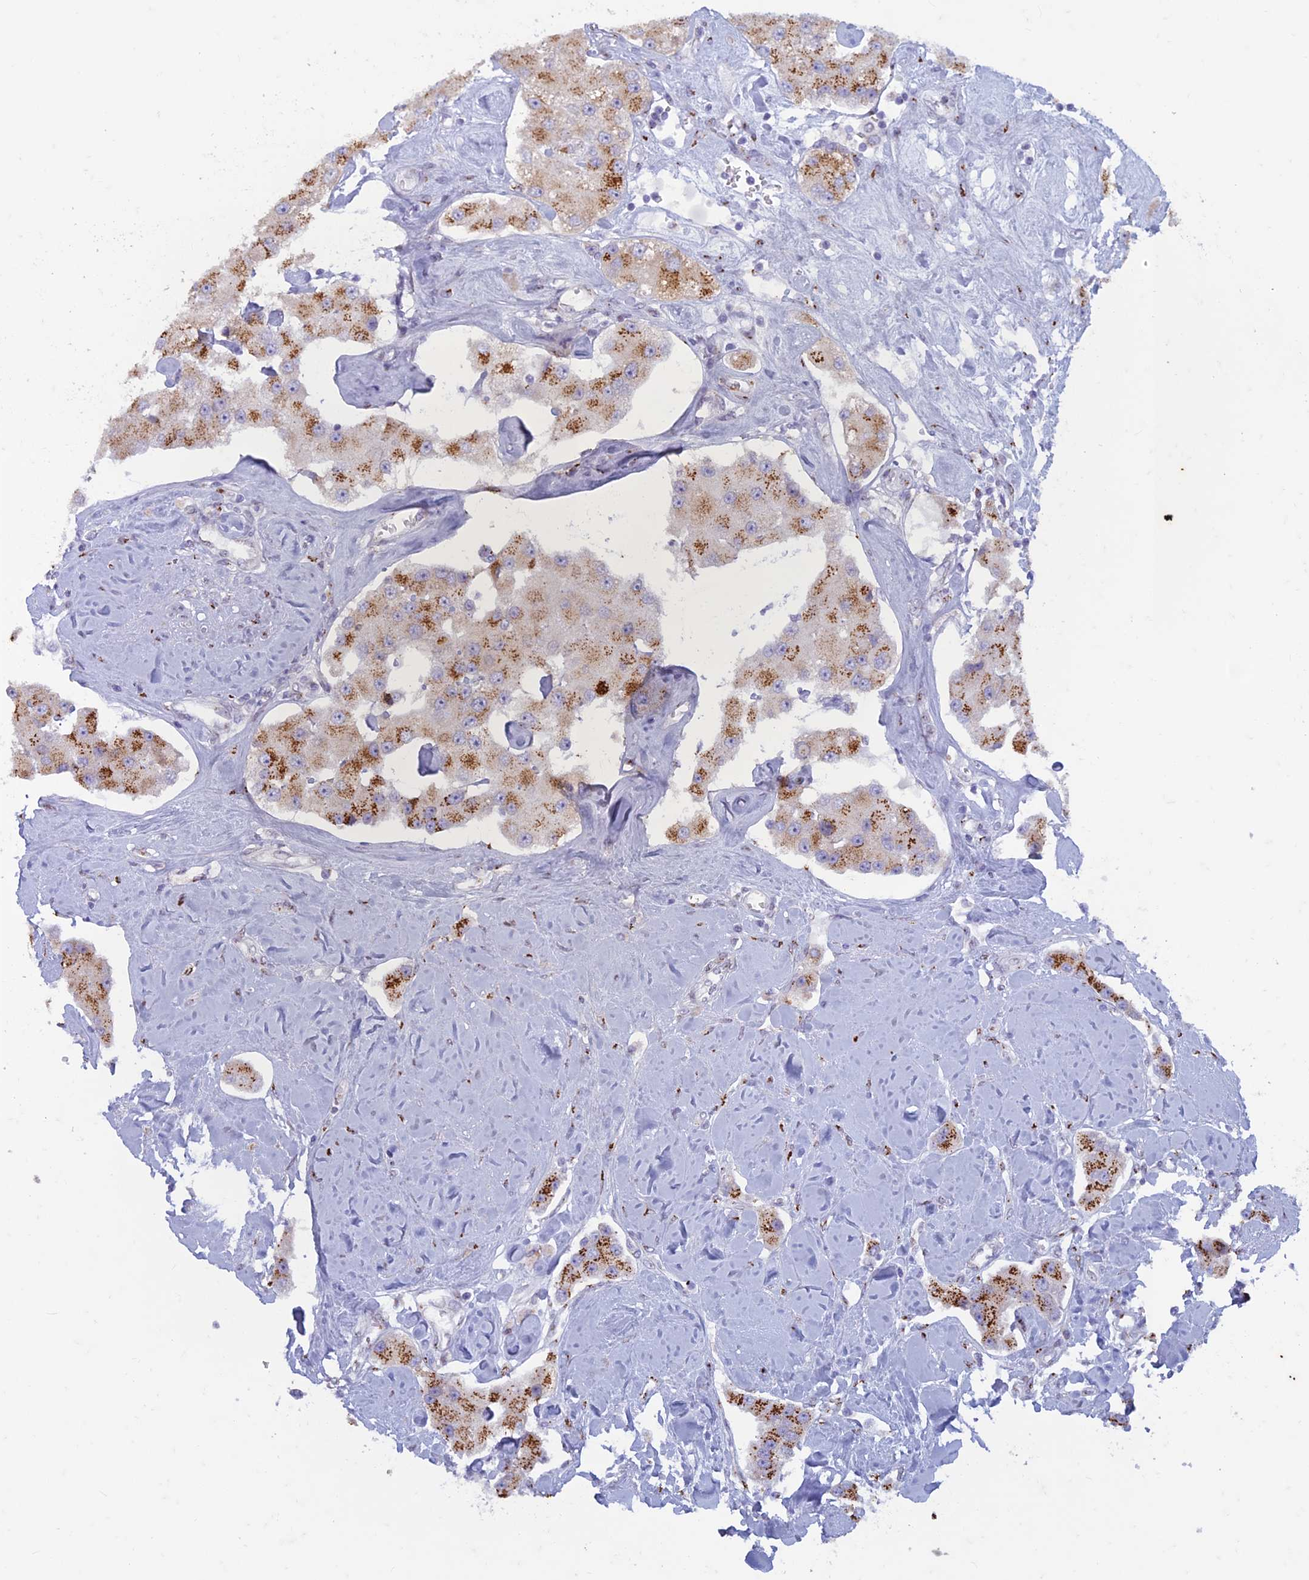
{"staining": {"intensity": "moderate", "quantity": ">75%", "location": "cytoplasmic/membranous"}, "tissue": "carcinoid", "cell_type": "Tumor cells", "image_type": "cancer", "snomed": [{"axis": "morphology", "description": "Carcinoid, malignant, NOS"}, {"axis": "topography", "description": "Pancreas"}], "caption": "Moderate cytoplasmic/membranous staining is identified in approximately >75% of tumor cells in carcinoid. The staining is performed using DAB (3,3'-diaminobenzidine) brown chromogen to label protein expression. The nuclei are counter-stained blue using hematoxylin.", "gene": "FAM3C", "patient": {"sex": "male", "age": 41}}